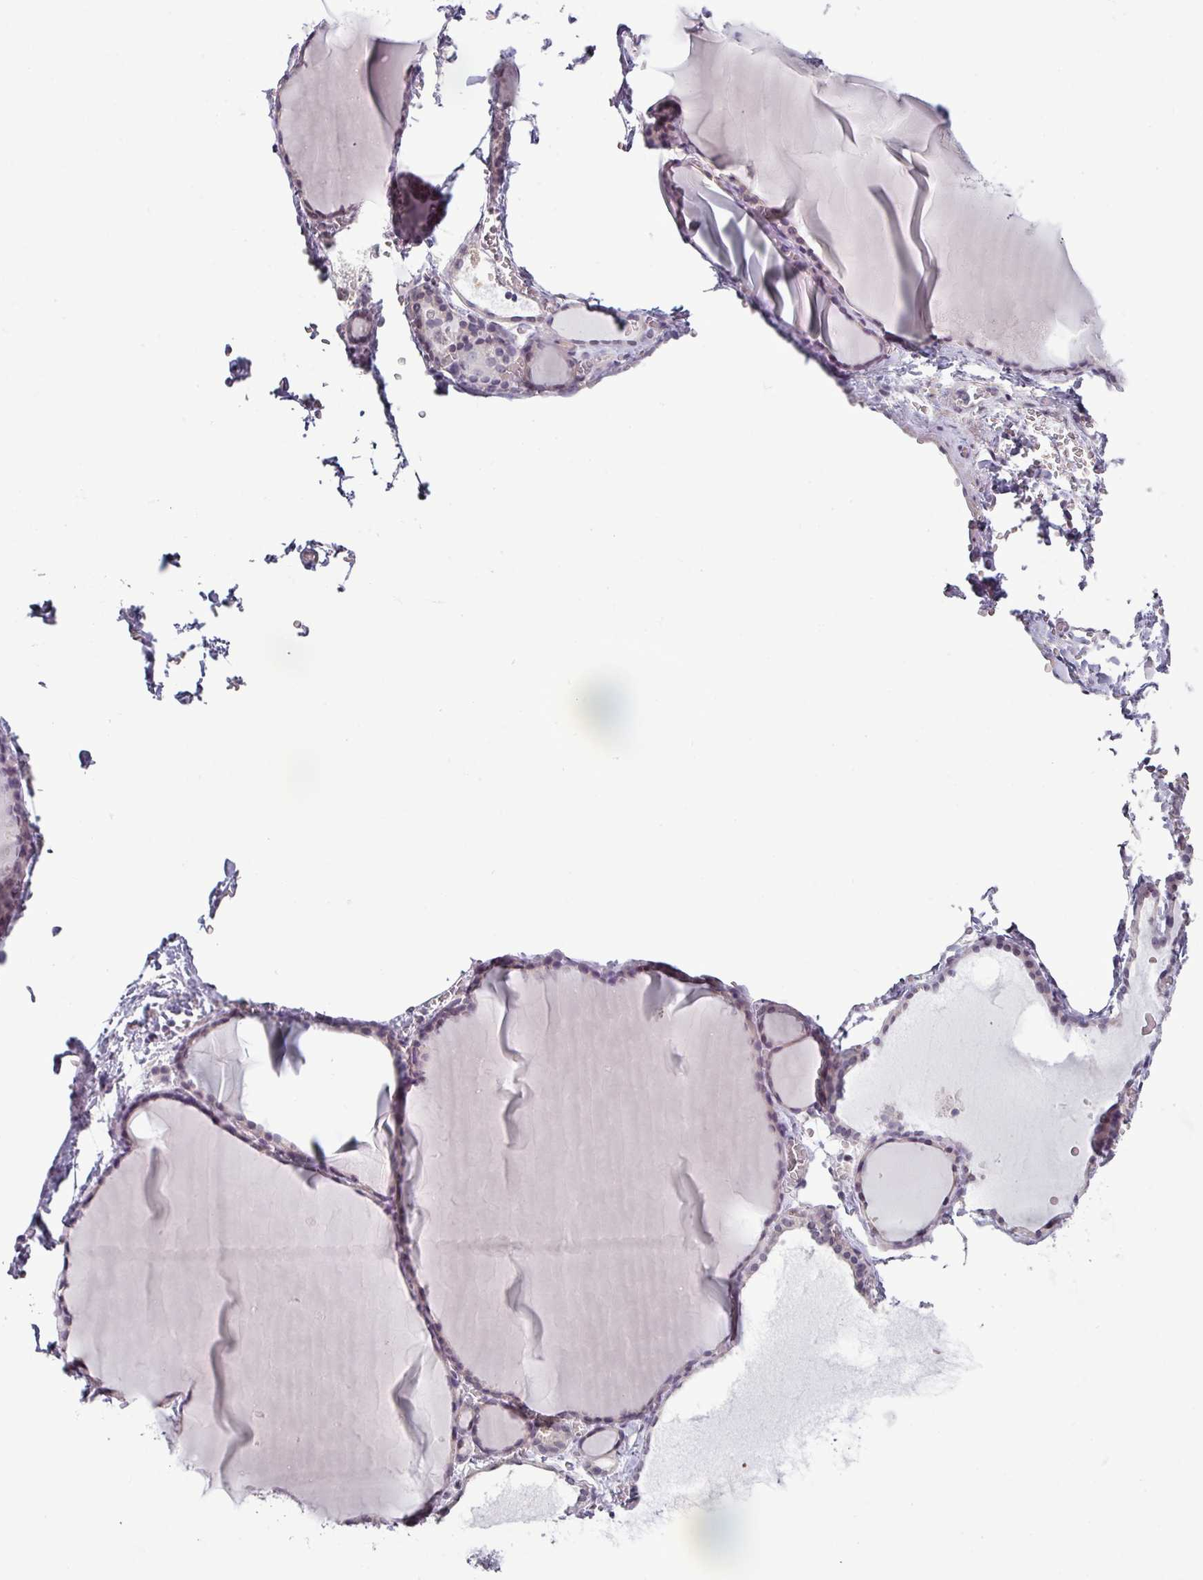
{"staining": {"intensity": "weak", "quantity": "<25%", "location": "nuclear"}, "tissue": "thyroid gland", "cell_type": "Glandular cells", "image_type": "normal", "snomed": [{"axis": "morphology", "description": "Normal tissue, NOS"}, {"axis": "topography", "description": "Thyroid gland"}], "caption": "Immunohistochemistry histopathology image of normal thyroid gland: thyroid gland stained with DAB reveals no significant protein expression in glandular cells. Nuclei are stained in blue.", "gene": "OR52D1", "patient": {"sex": "female", "age": 49}}